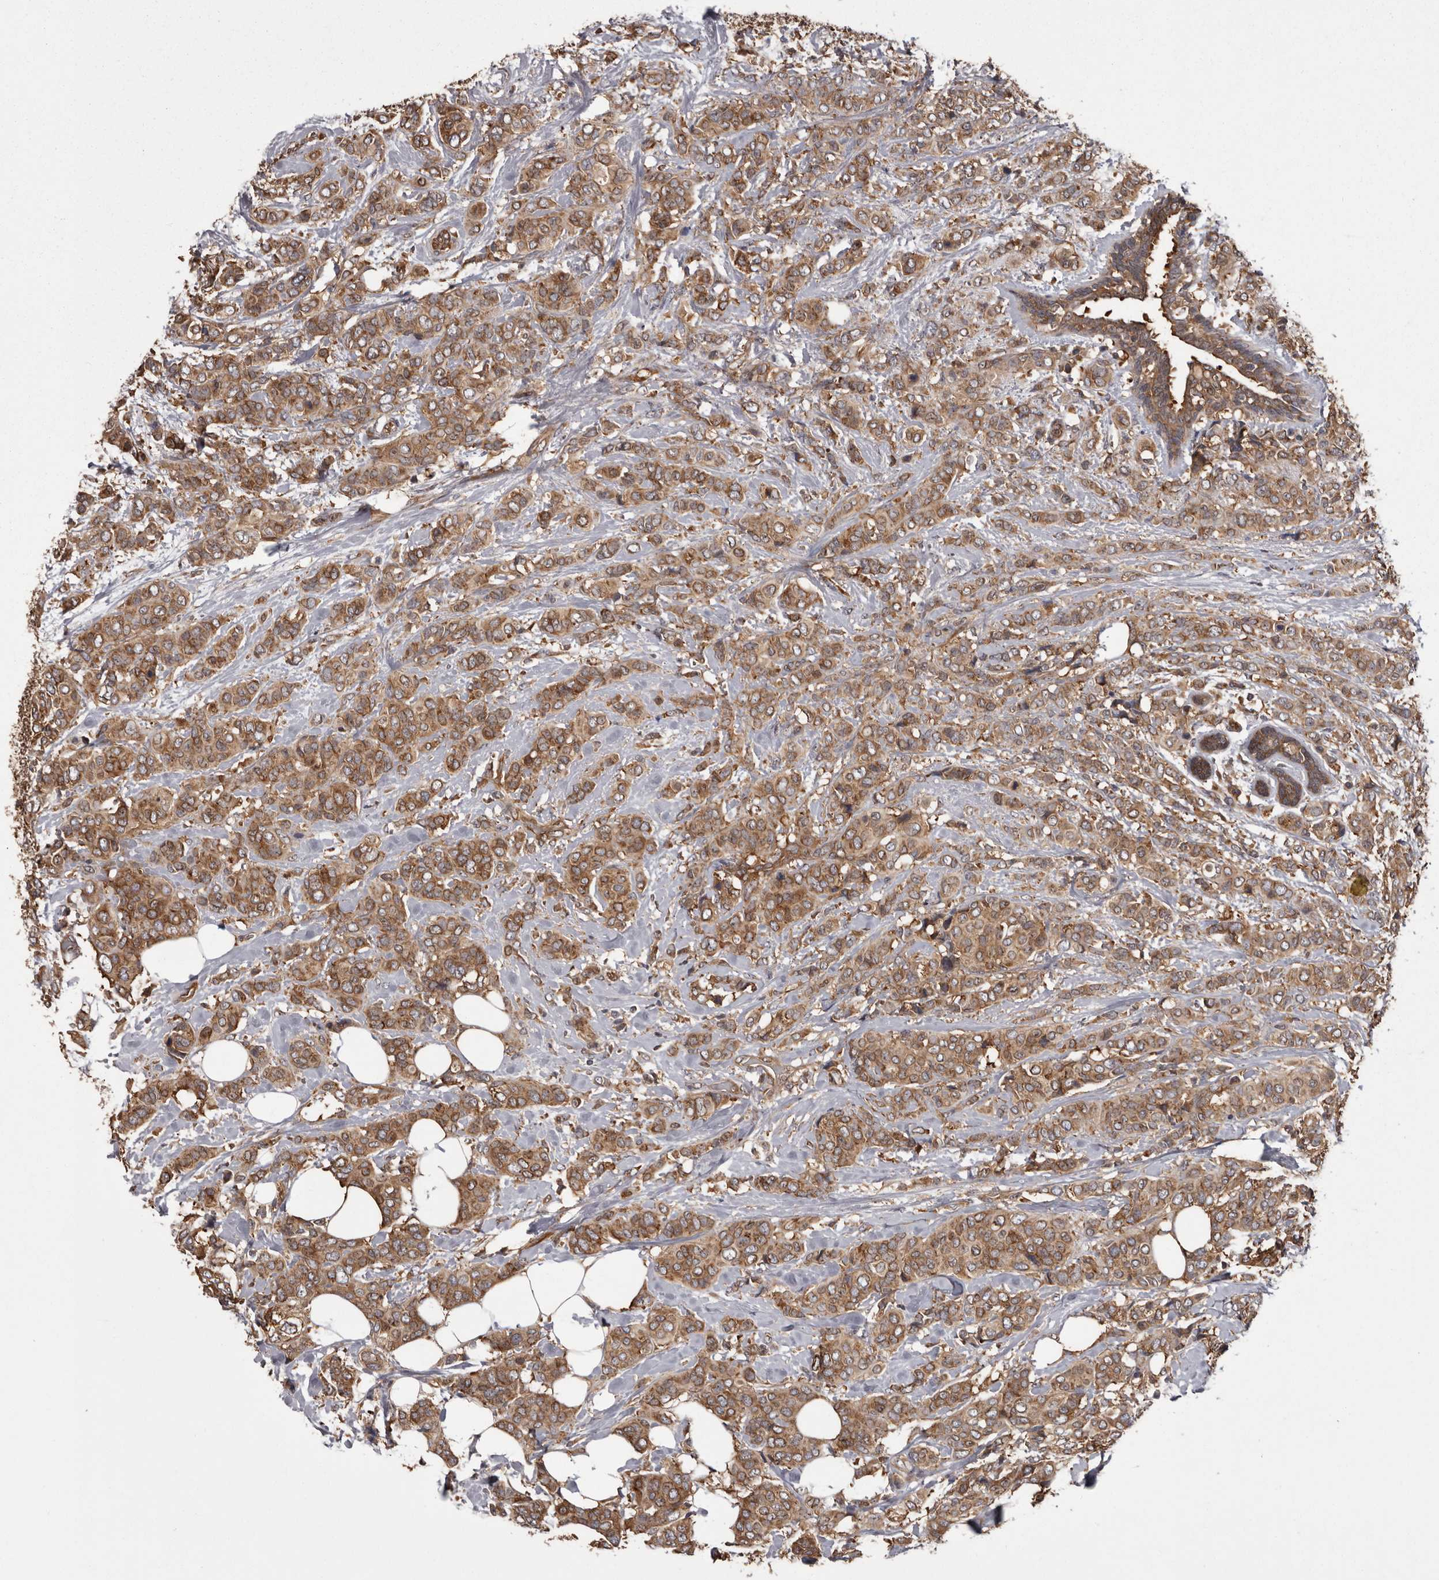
{"staining": {"intensity": "moderate", "quantity": ">75%", "location": "cytoplasmic/membranous"}, "tissue": "breast cancer", "cell_type": "Tumor cells", "image_type": "cancer", "snomed": [{"axis": "morphology", "description": "Lobular carcinoma"}, {"axis": "topography", "description": "Breast"}], "caption": "Breast lobular carcinoma stained for a protein (brown) reveals moderate cytoplasmic/membranous positive staining in about >75% of tumor cells.", "gene": "DARS1", "patient": {"sex": "female", "age": 51}}